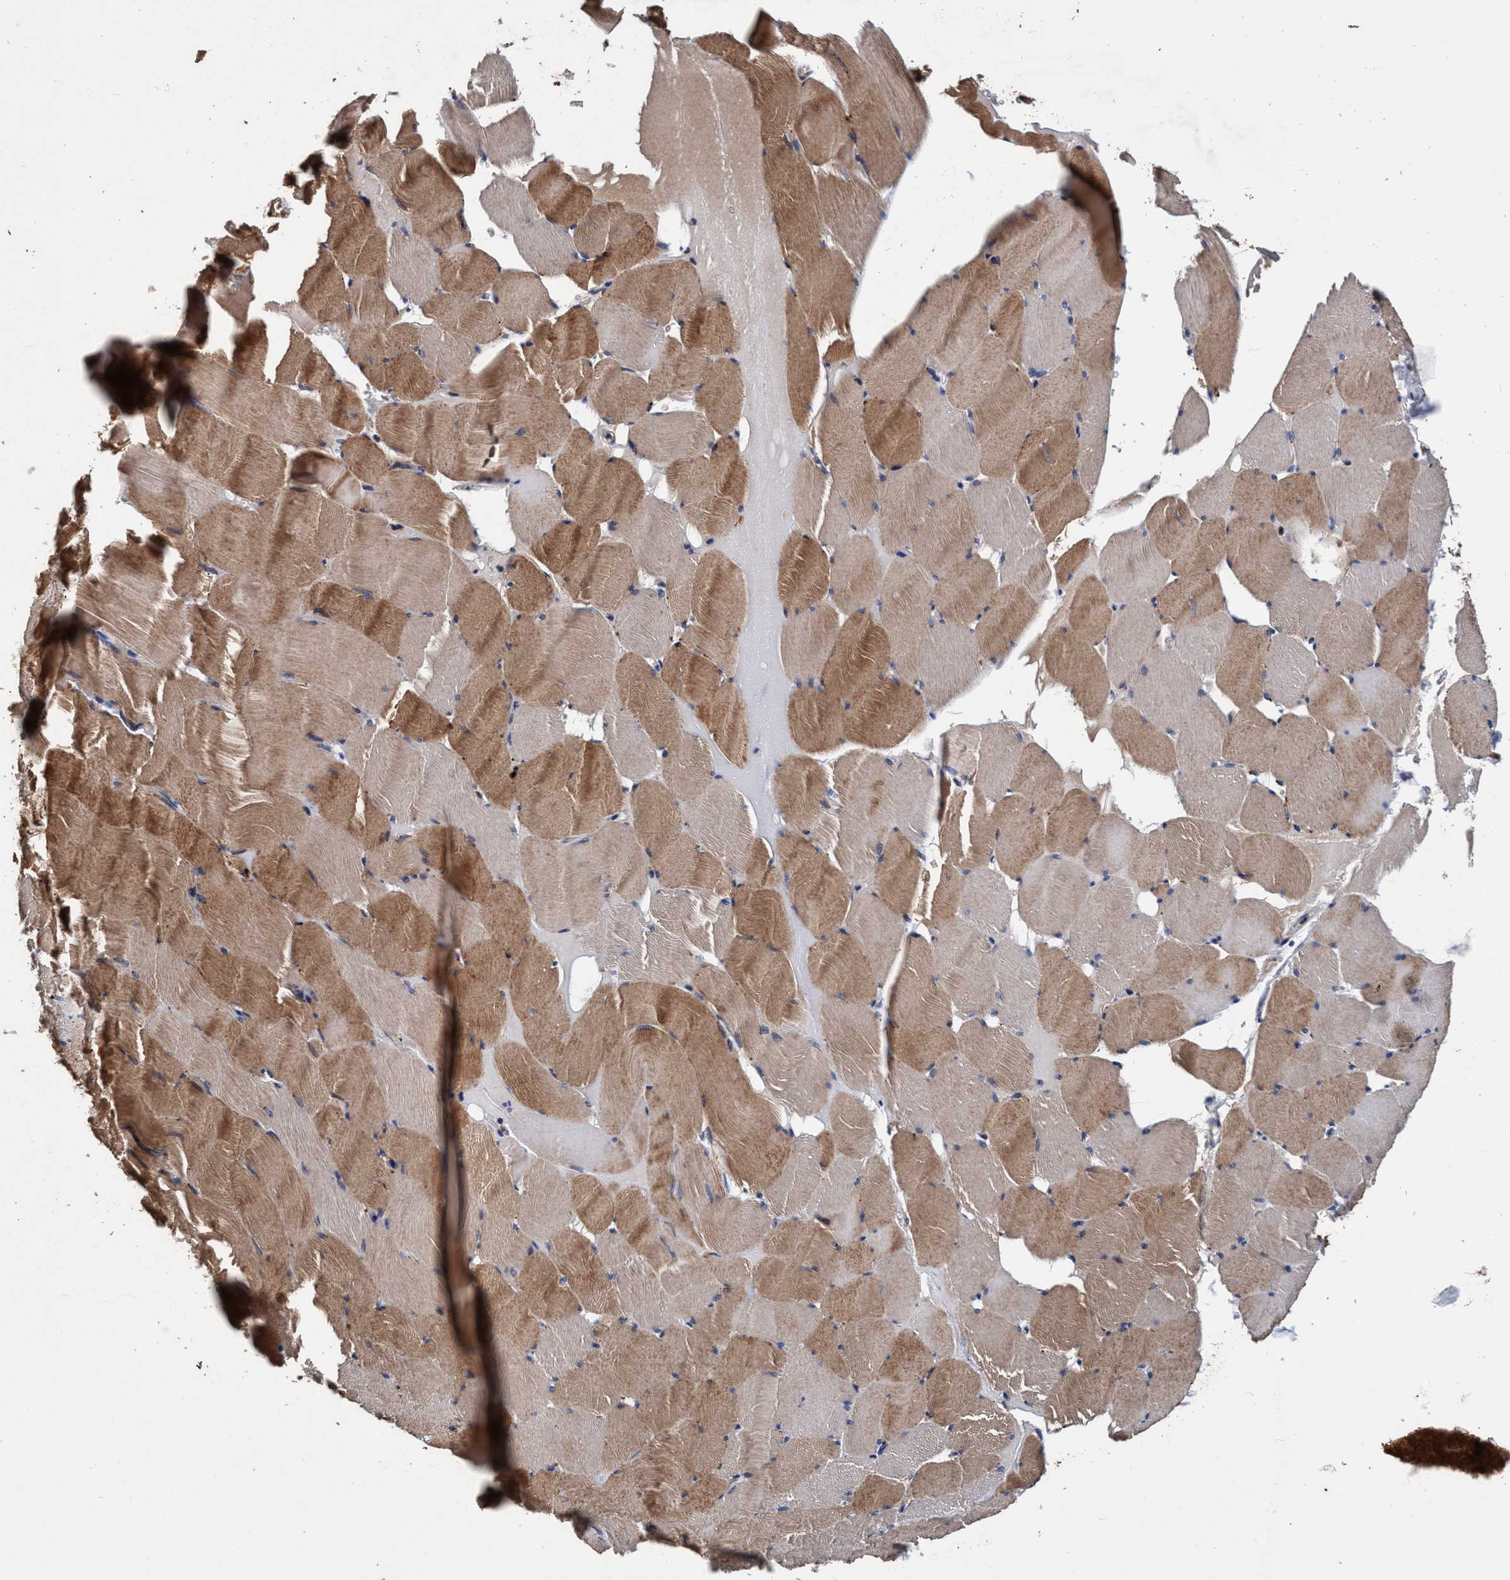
{"staining": {"intensity": "moderate", "quantity": ">75%", "location": "cytoplasmic/membranous"}, "tissue": "skeletal muscle", "cell_type": "Myocytes", "image_type": "normal", "snomed": [{"axis": "morphology", "description": "Normal tissue, NOS"}, {"axis": "topography", "description": "Skeletal muscle"}], "caption": "High-magnification brightfield microscopy of unremarkable skeletal muscle stained with DAB (brown) and counterstained with hematoxylin (blue). myocytes exhibit moderate cytoplasmic/membranous positivity is appreciated in about>75% of cells.", "gene": "RNF208", "patient": {"sex": "male", "age": 62}}